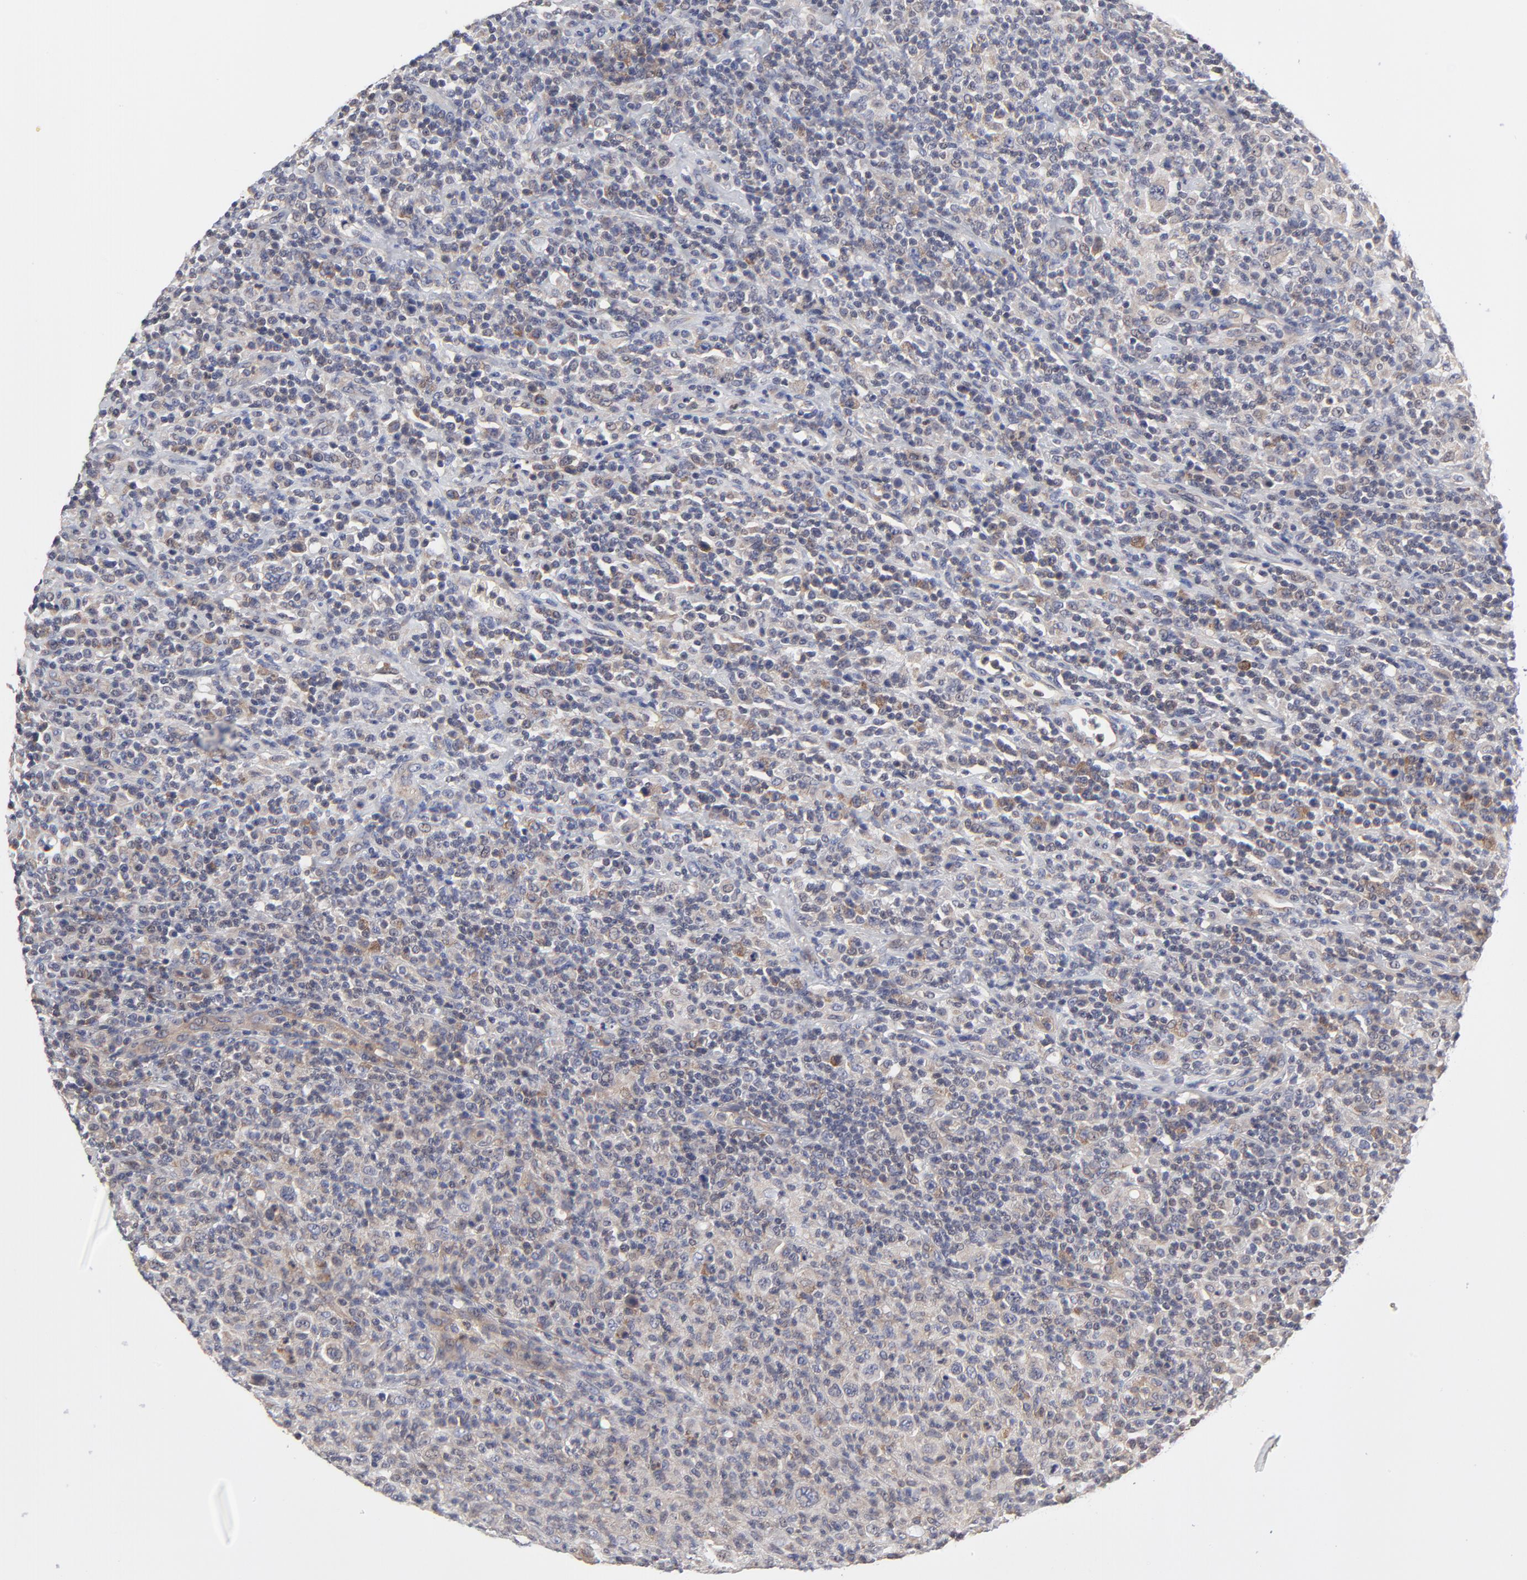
{"staining": {"intensity": "weak", "quantity": "25%-75%", "location": "cytoplasmic/membranous"}, "tissue": "lymphoma", "cell_type": "Tumor cells", "image_type": "cancer", "snomed": [{"axis": "morphology", "description": "Hodgkin's disease, NOS"}, {"axis": "topography", "description": "Lymph node"}], "caption": "There is low levels of weak cytoplasmic/membranous positivity in tumor cells of lymphoma, as demonstrated by immunohistochemical staining (brown color).", "gene": "ZNF157", "patient": {"sex": "male", "age": 65}}